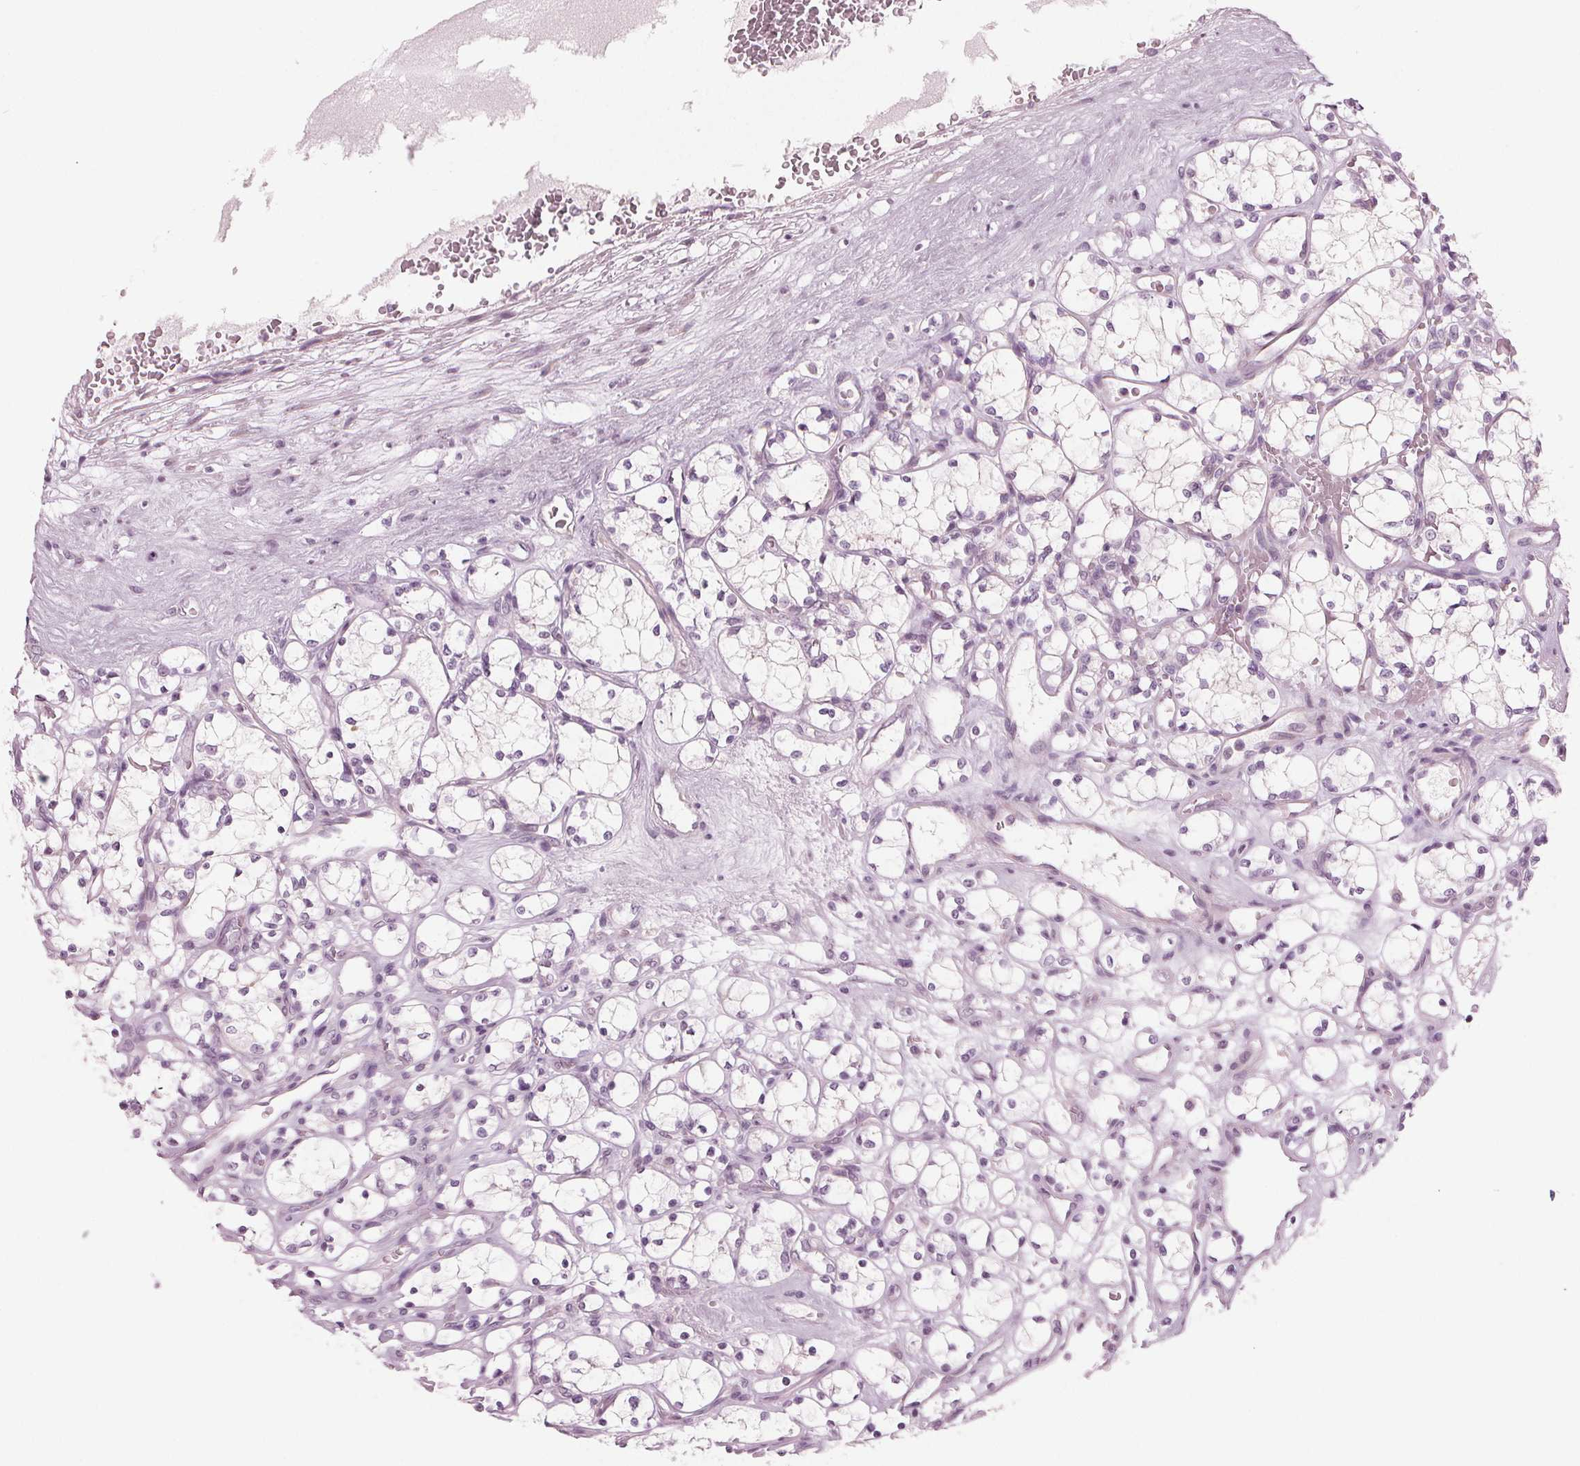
{"staining": {"intensity": "negative", "quantity": "none", "location": "none"}, "tissue": "renal cancer", "cell_type": "Tumor cells", "image_type": "cancer", "snomed": [{"axis": "morphology", "description": "Adenocarcinoma, NOS"}, {"axis": "topography", "description": "Kidney"}], "caption": "Tumor cells are negative for protein expression in human renal adenocarcinoma.", "gene": "PRAP1", "patient": {"sex": "female", "age": 69}}